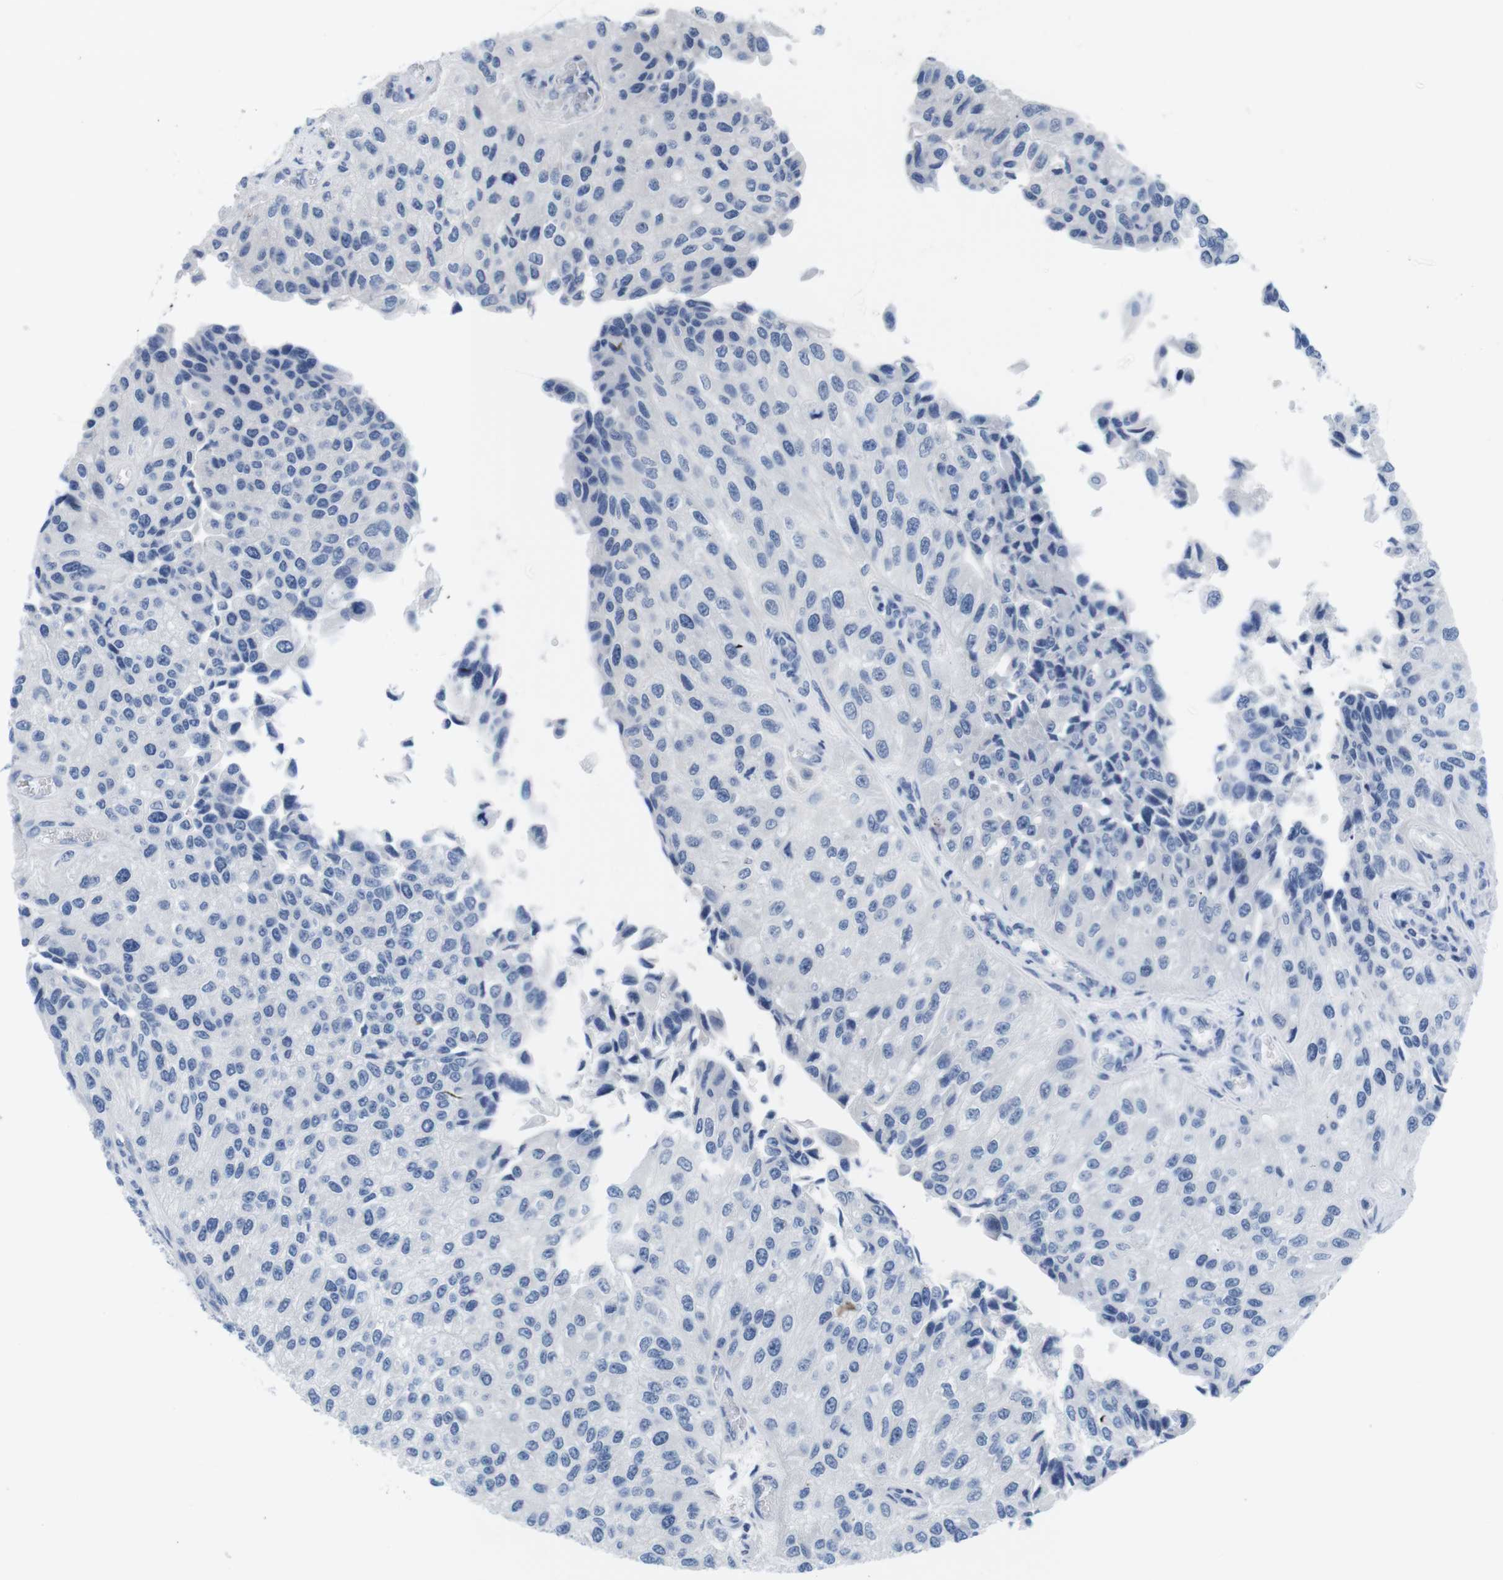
{"staining": {"intensity": "negative", "quantity": "none", "location": "none"}, "tissue": "urothelial cancer", "cell_type": "Tumor cells", "image_type": "cancer", "snomed": [{"axis": "morphology", "description": "Urothelial carcinoma, High grade"}, {"axis": "topography", "description": "Kidney"}, {"axis": "topography", "description": "Urinary bladder"}], "caption": "Photomicrograph shows no protein expression in tumor cells of urothelial carcinoma (high-grade) tissue.", "gene": "MAP6", "patient": {"sex": "male", "age": 77}}